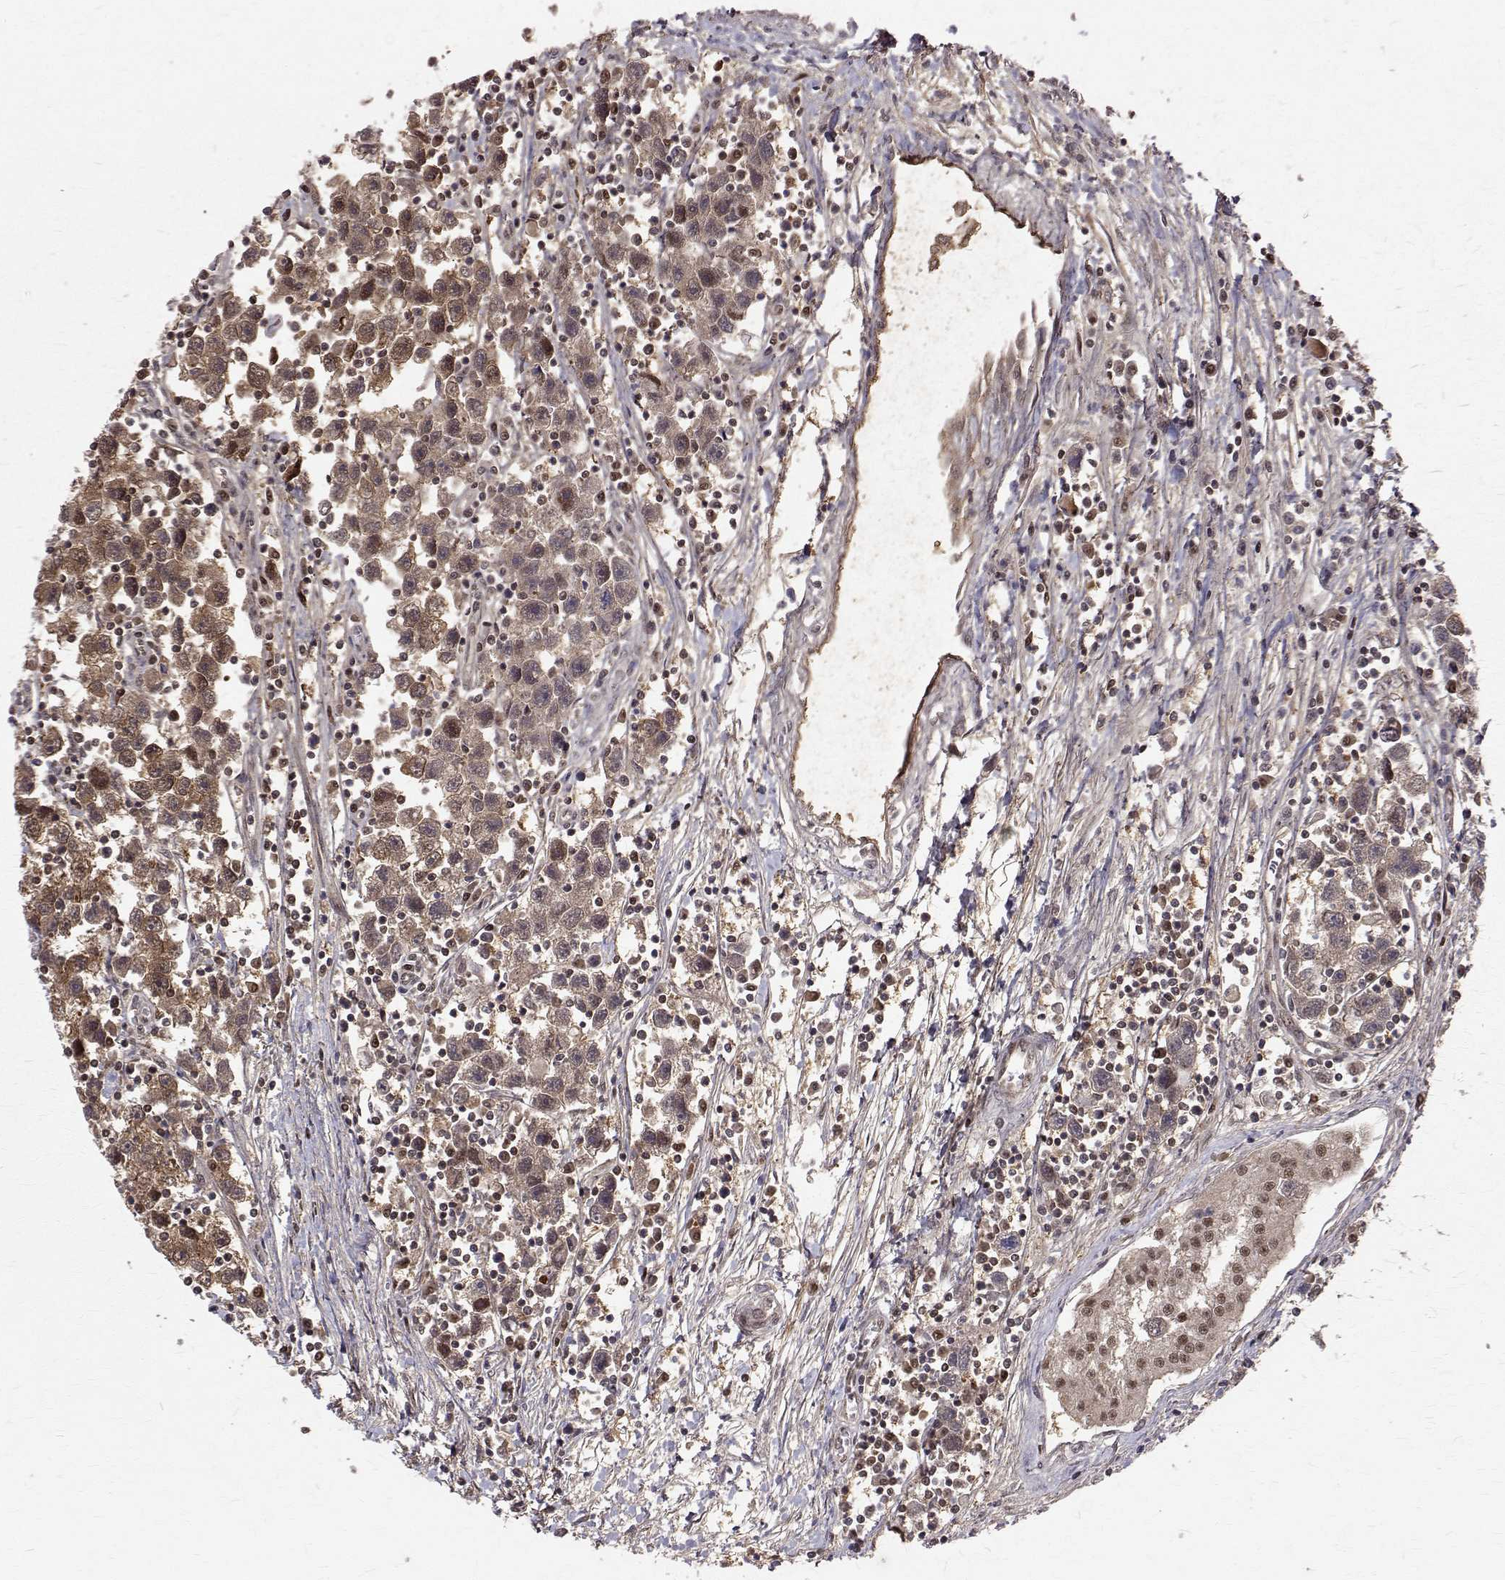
{"staining": {"intensity": "moderate", "quantity": ">75%", "location": "cytoplasmic/membranous,nuclear"}, "tissue": "testis cancer", "cell_type": "Tumor cells", "image_type": "cancer", "snomed": [{"axis": "morphology", "description": "Seminoma, NOS"}, {"axis": "topography", "description": "Testis"}], "caption": "The photomicrograph displays a brown stain indicating the presence of a protein in the cytoplasmic/membranous and nuclear of tumor cells in testis seminoma. (brown staining indicates protein expression, while blue staining denotes nuclei).", "gene": "NIF3L1", "patient": {"sex": "male", "age": 30}}